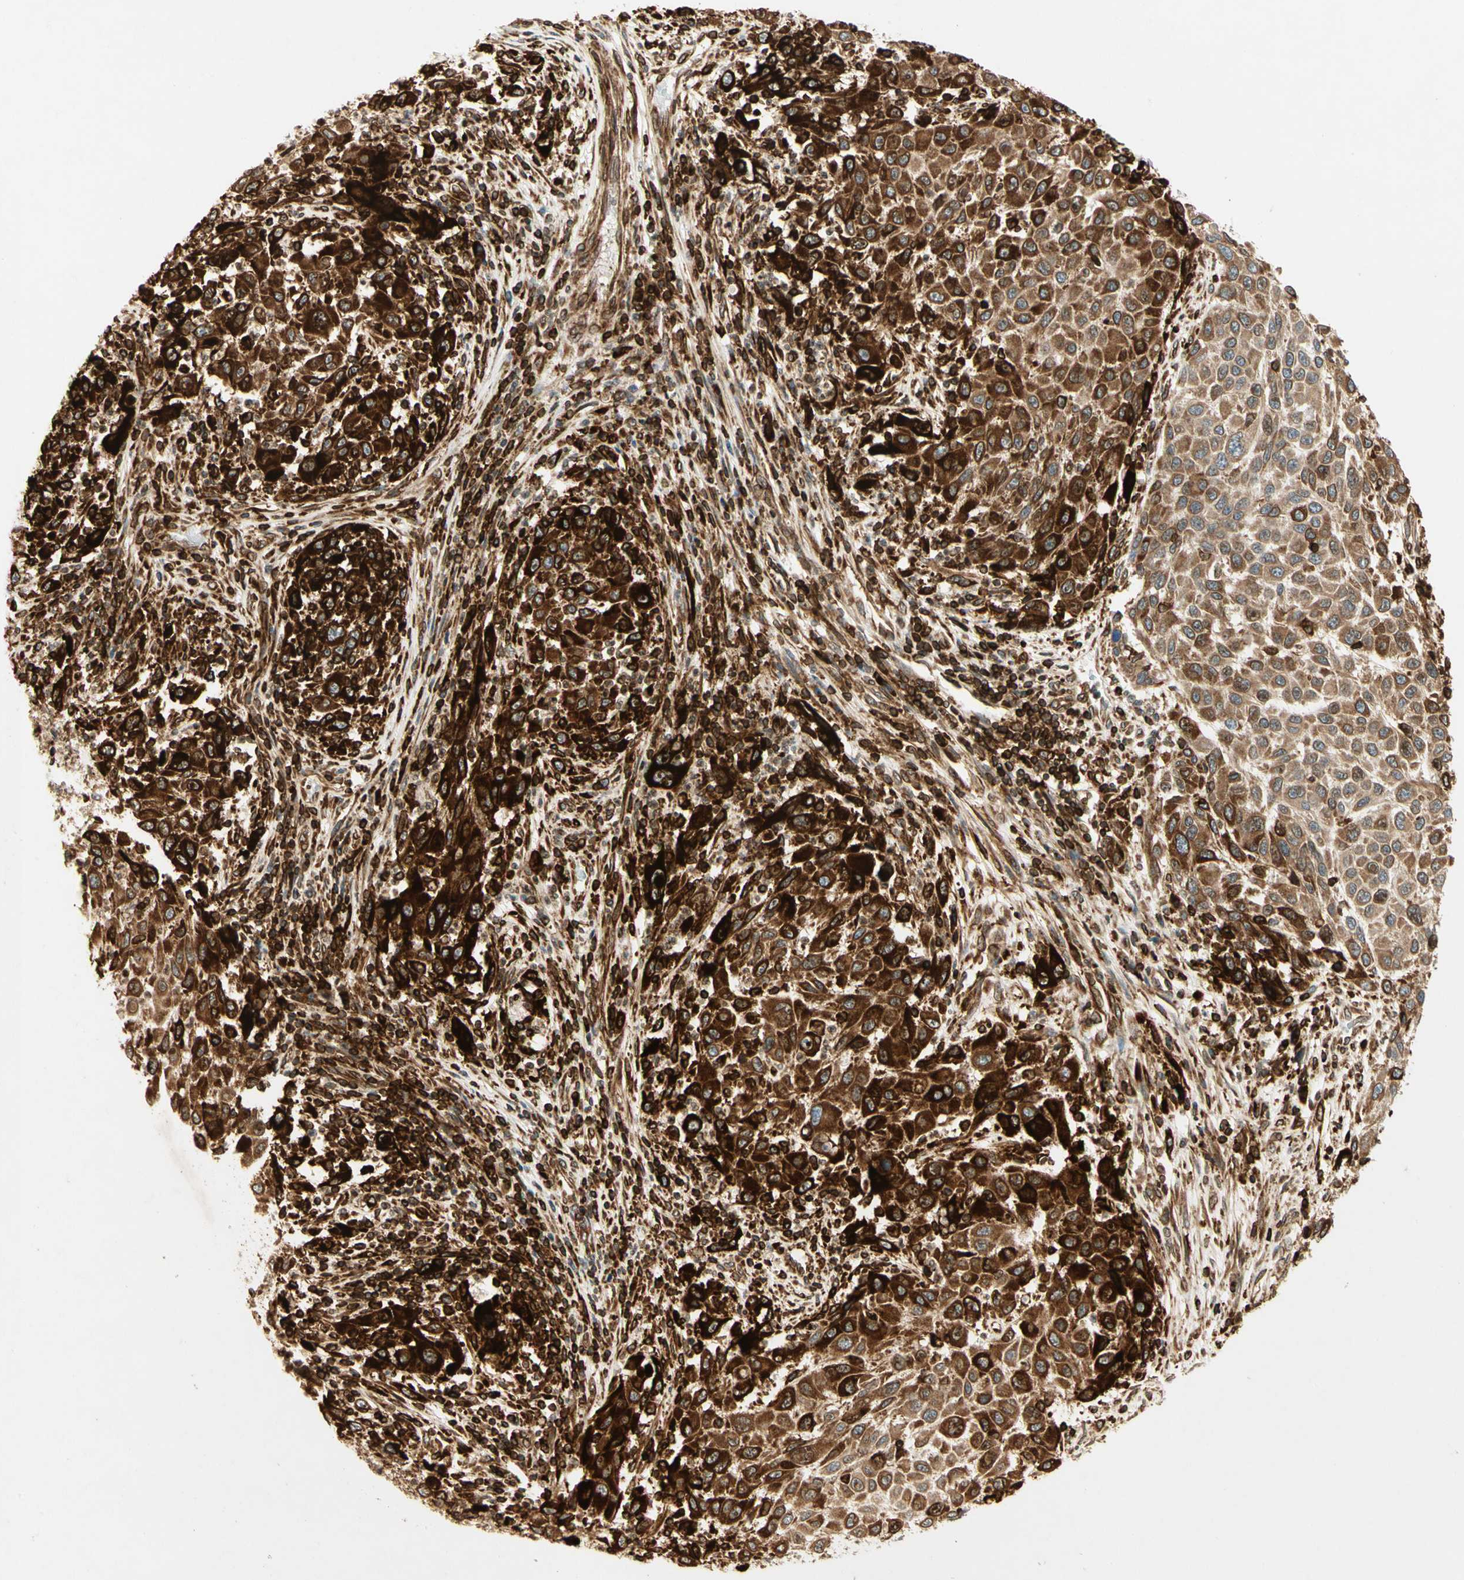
{"staining": {"intensity": "strong", "quantity": ">75%", "location": "cytoplasmic/membranous"}, "tissue": "melanoma", "cell_type": "Tumor cells", "image_type": "cancer", "snomed": [{"axis": "morphology", "description": "Malignant melanoma, Metastatic site"}, {"axis": "topography", "description": "Lymph node"}], "caption": "A histopathology image of melanoma stained for a protein demonstrates strong cytoplasmic/membranous brown staining in tumor cells.", "gene": "TAPBP", "patient": {"sex": "male", "age": 61}}